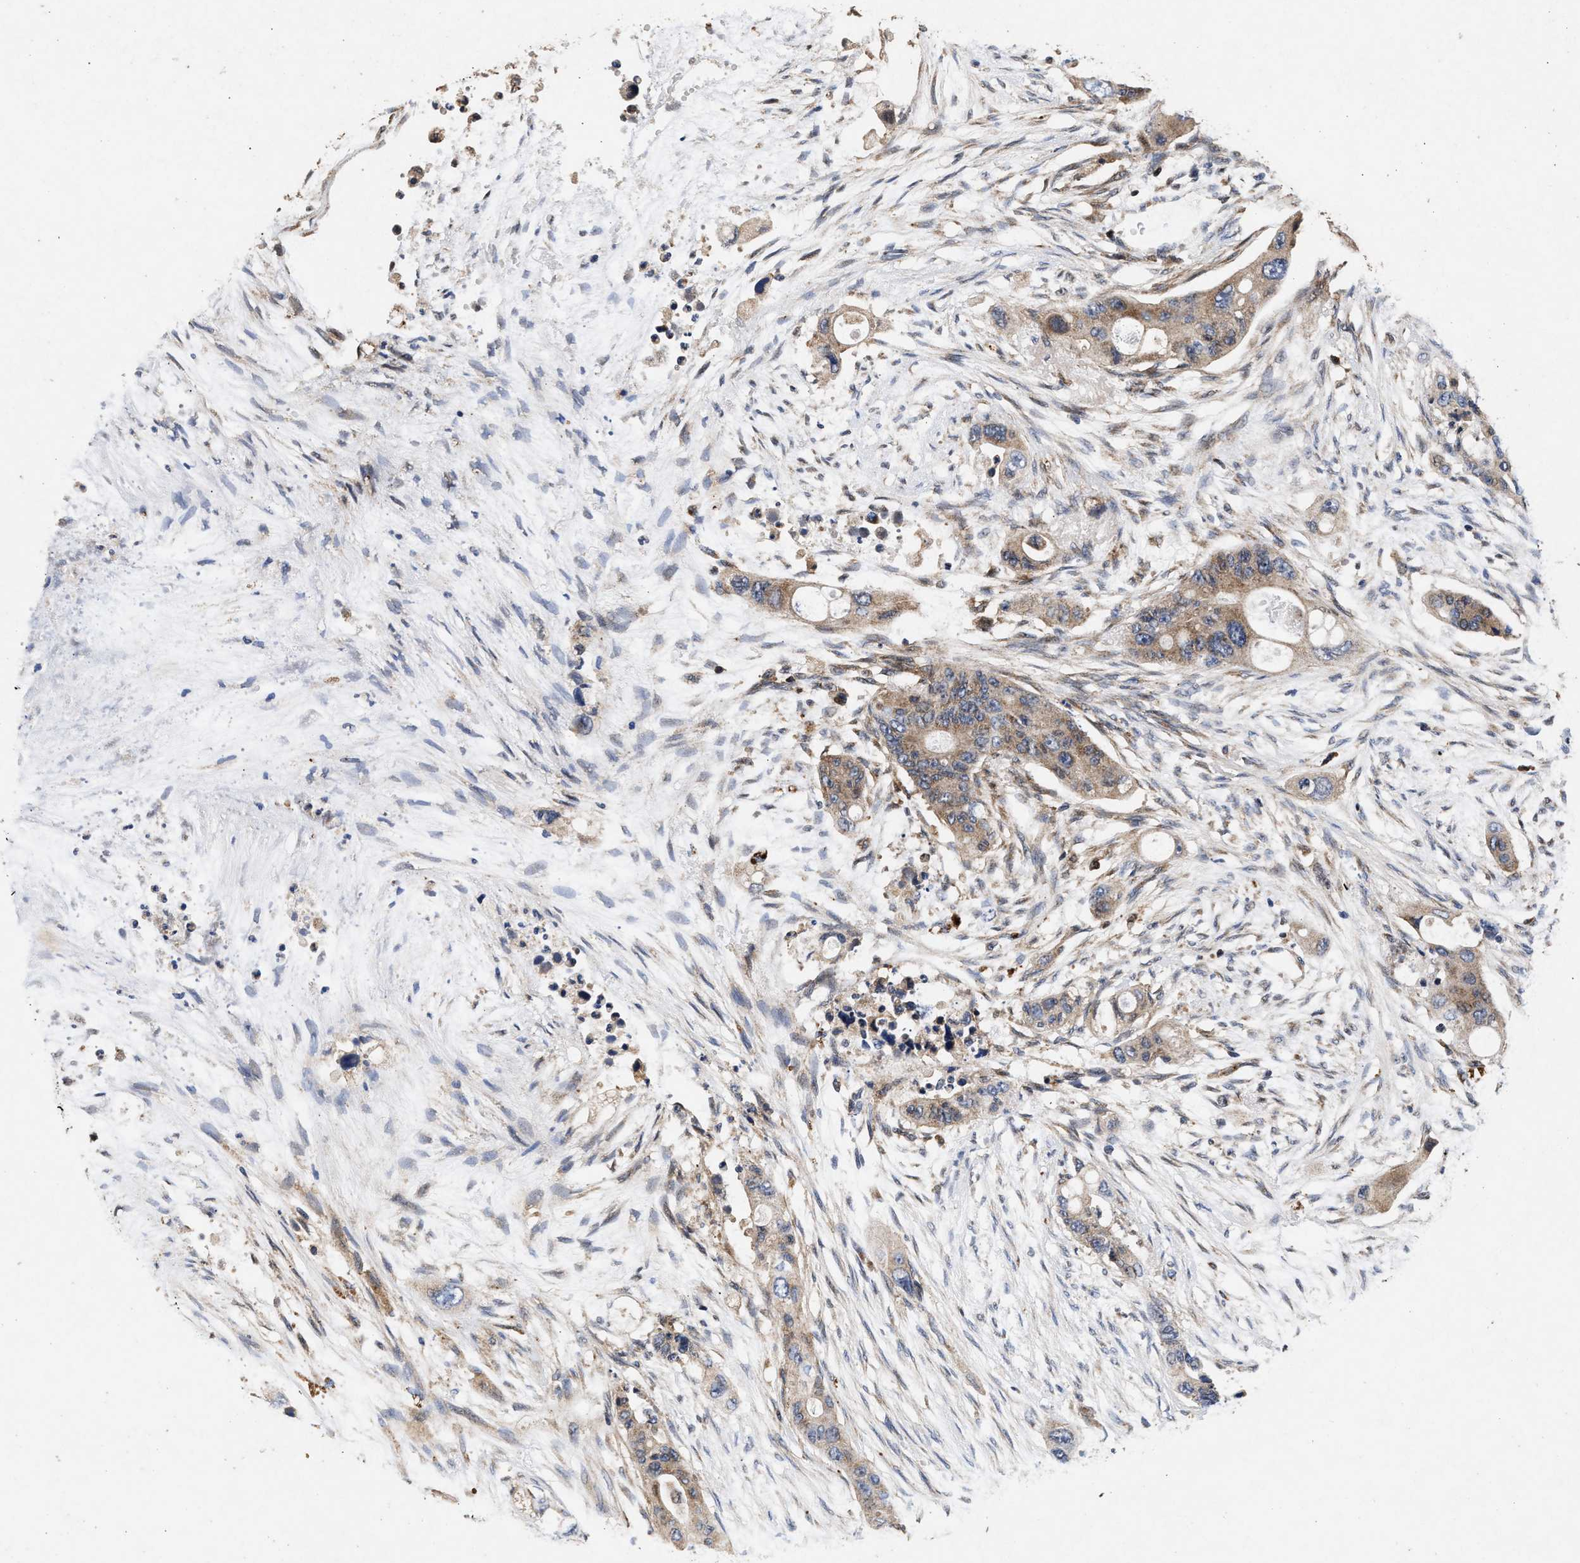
{"staining": {"intensity": "weak", "quantity": ">75%", "location": "cytoplasmic/membranous"}, "tissue": "colorectal cancer", "cell_type": "Tumor cells", "image_type": "cancer", "snomed": [{"axis": "morphology", "description": "Adenocarcinoma, NOS"}, {"axis": "topography", "description": "Colon"}], "caption": "Adenocarcinoma (colorectal) stained with DAB (3,3'-diaminobenzidine) immunohistochemistry (IHC) displays low levels of weak cytoplasmic/membranous staining in approximately >75% of tumor cells. The staining was performed using DAB to visualize the protein expression in brown, while the nuclei were stained in blue with hematoxylin (Magnification: 20x).", "gene": "NFKB2", "patient": {"sex": "female", "age": 57}}